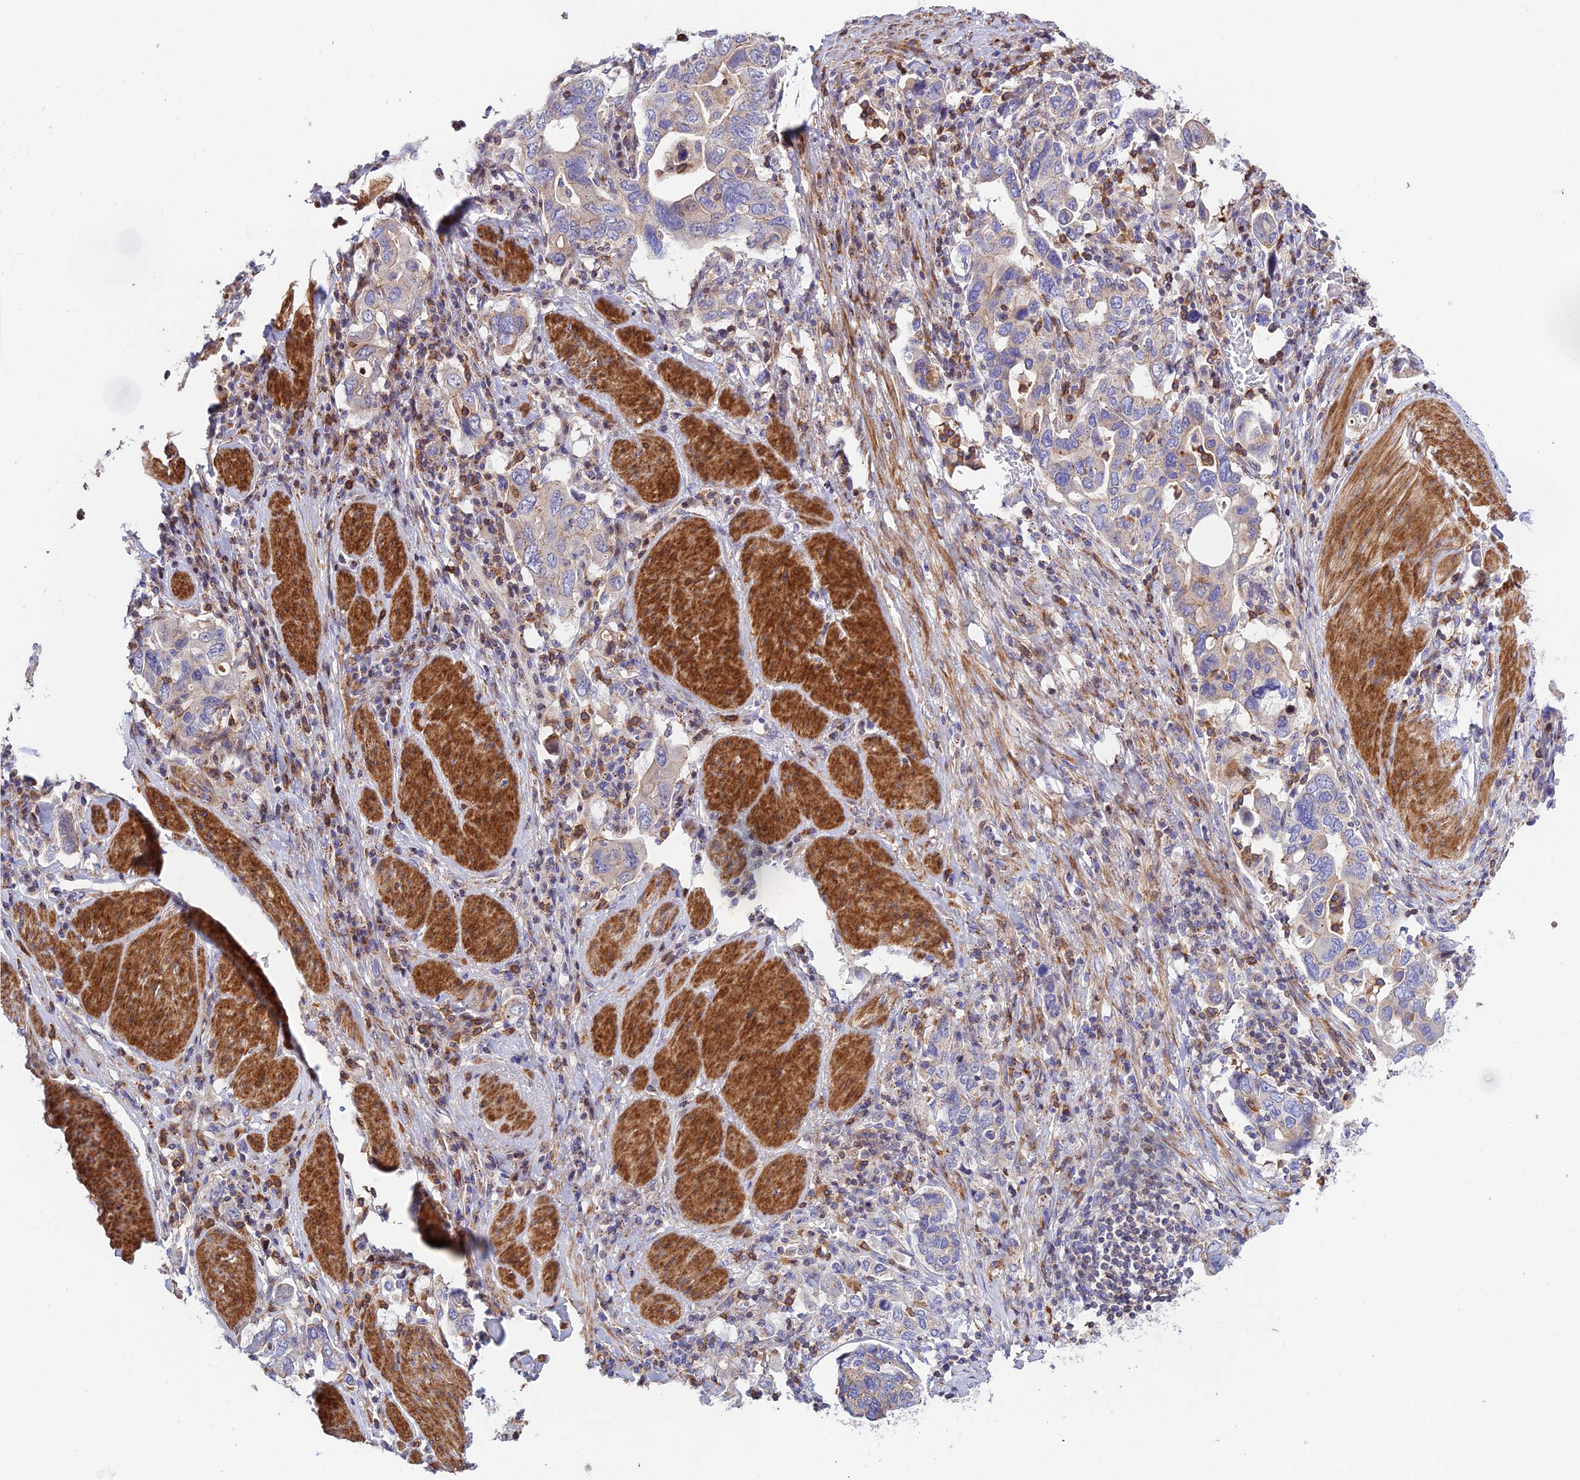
{"staining": {"intensity": "negative", "quantity": "none", "location": "none"}, "tissue": "stomach cancer", "cell_type": "Tumor cells", "image_type": "cancer", "snomed": [{"axis": "morphology", "description": "Adenocarcinoma, NOS"}, {"axis": "topography", "description": "Stomach, upper"}], "caption": "Tumor cells are negative for brown protein staining in stomach adenocarcinoma.", "gene": "PRIM1", "patient": {"sex": "male", "age": 62}}